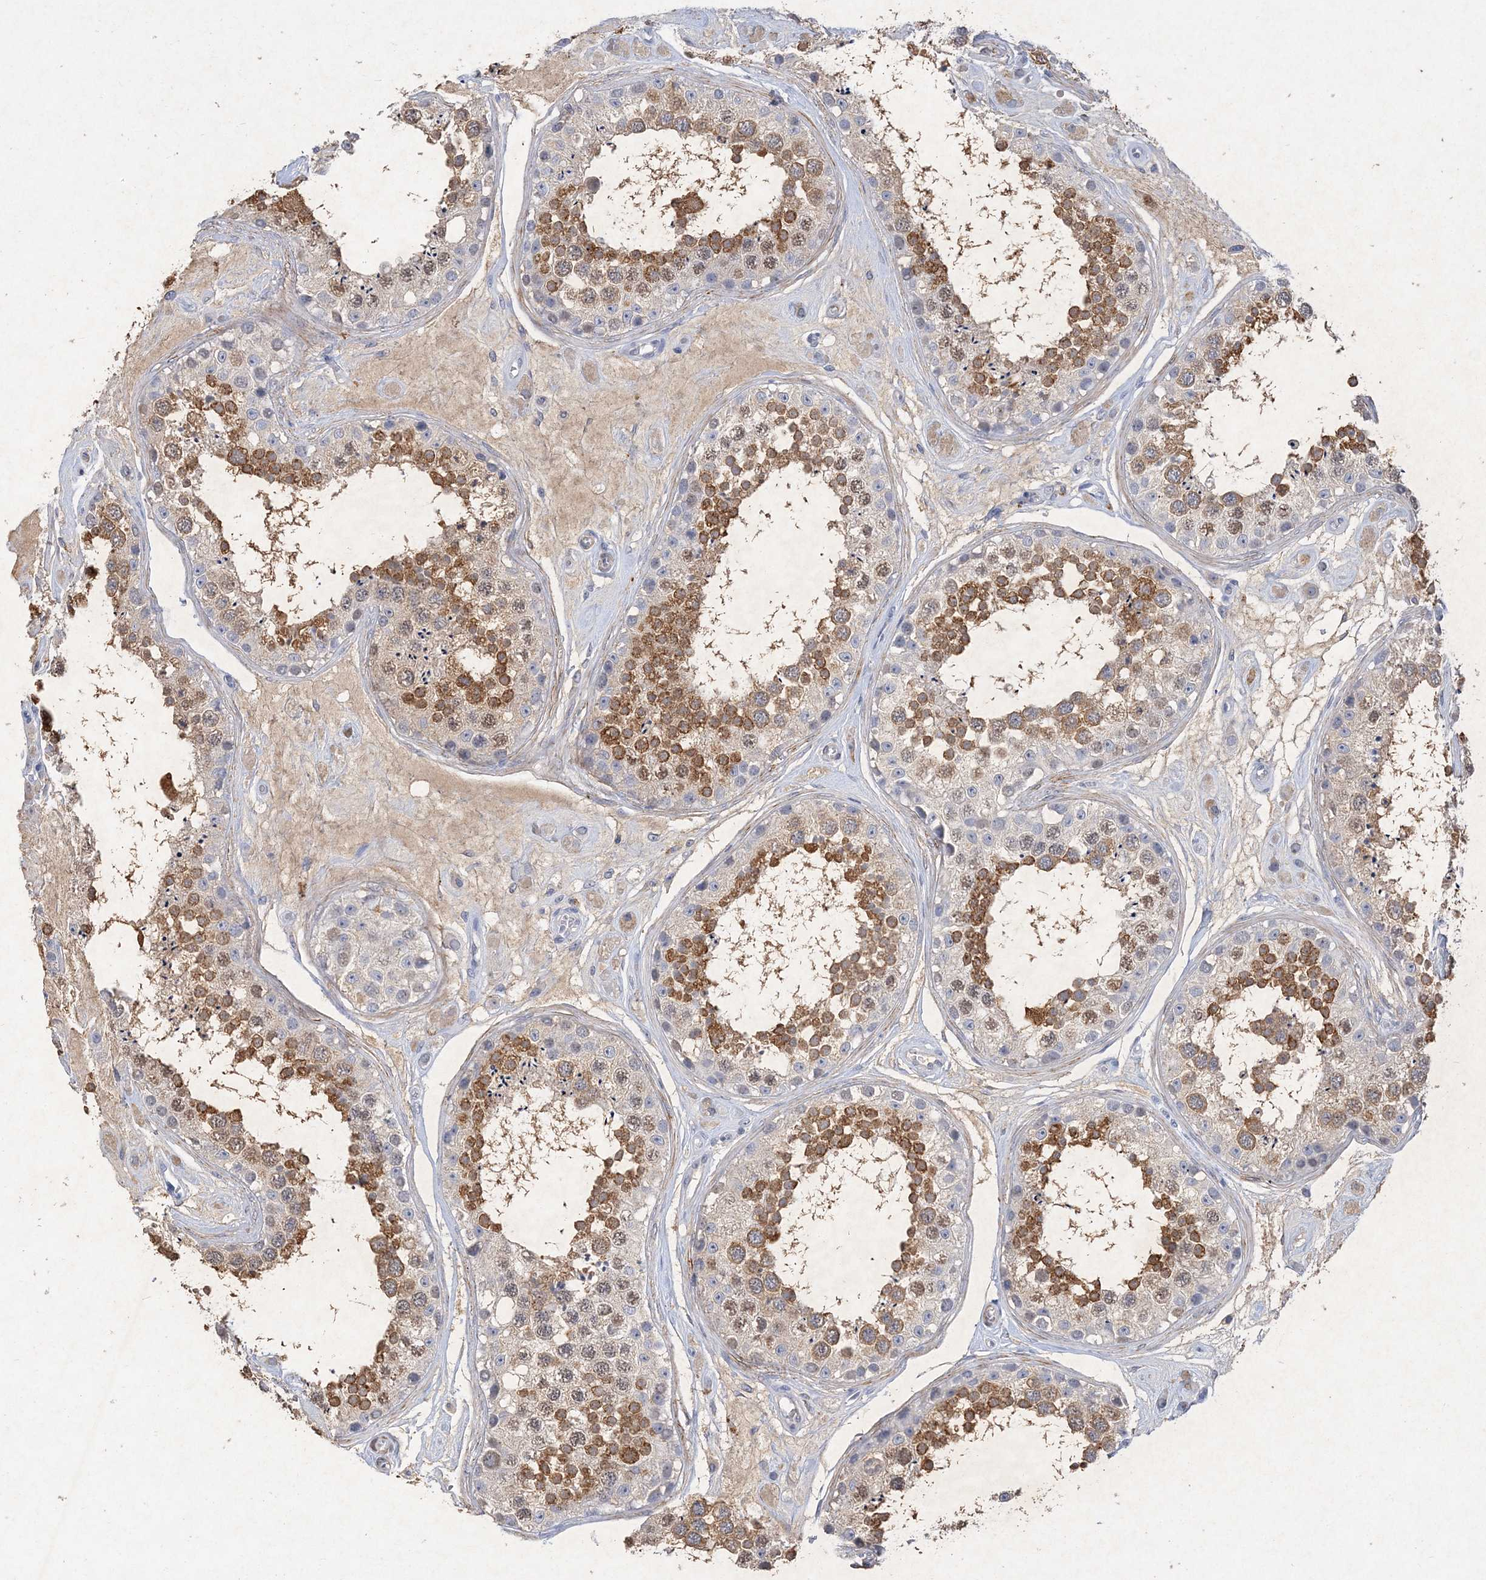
{"staining": {"intensity": "moderate", "quantity": ">75%", "location": "cytoplasmic/membranous"}, "tissue": "testis", "cell_type": "Cells in seminiferous ducts", "image_type": "normal", "snomed": [{"axis": "morphology", "description": "Normal tissue, NOS"}, {"axis": "topography", "description": "Testis"}], "caption": "This photomicrograph demonstrates immunohistochemistry staining of benign testis, with medium moderate cytoplasmic/membranous staining in about >75% of cells in seminiferous ducts.", "gene": "C11orf58", "patient": {"sex": "male", "age": 25}}